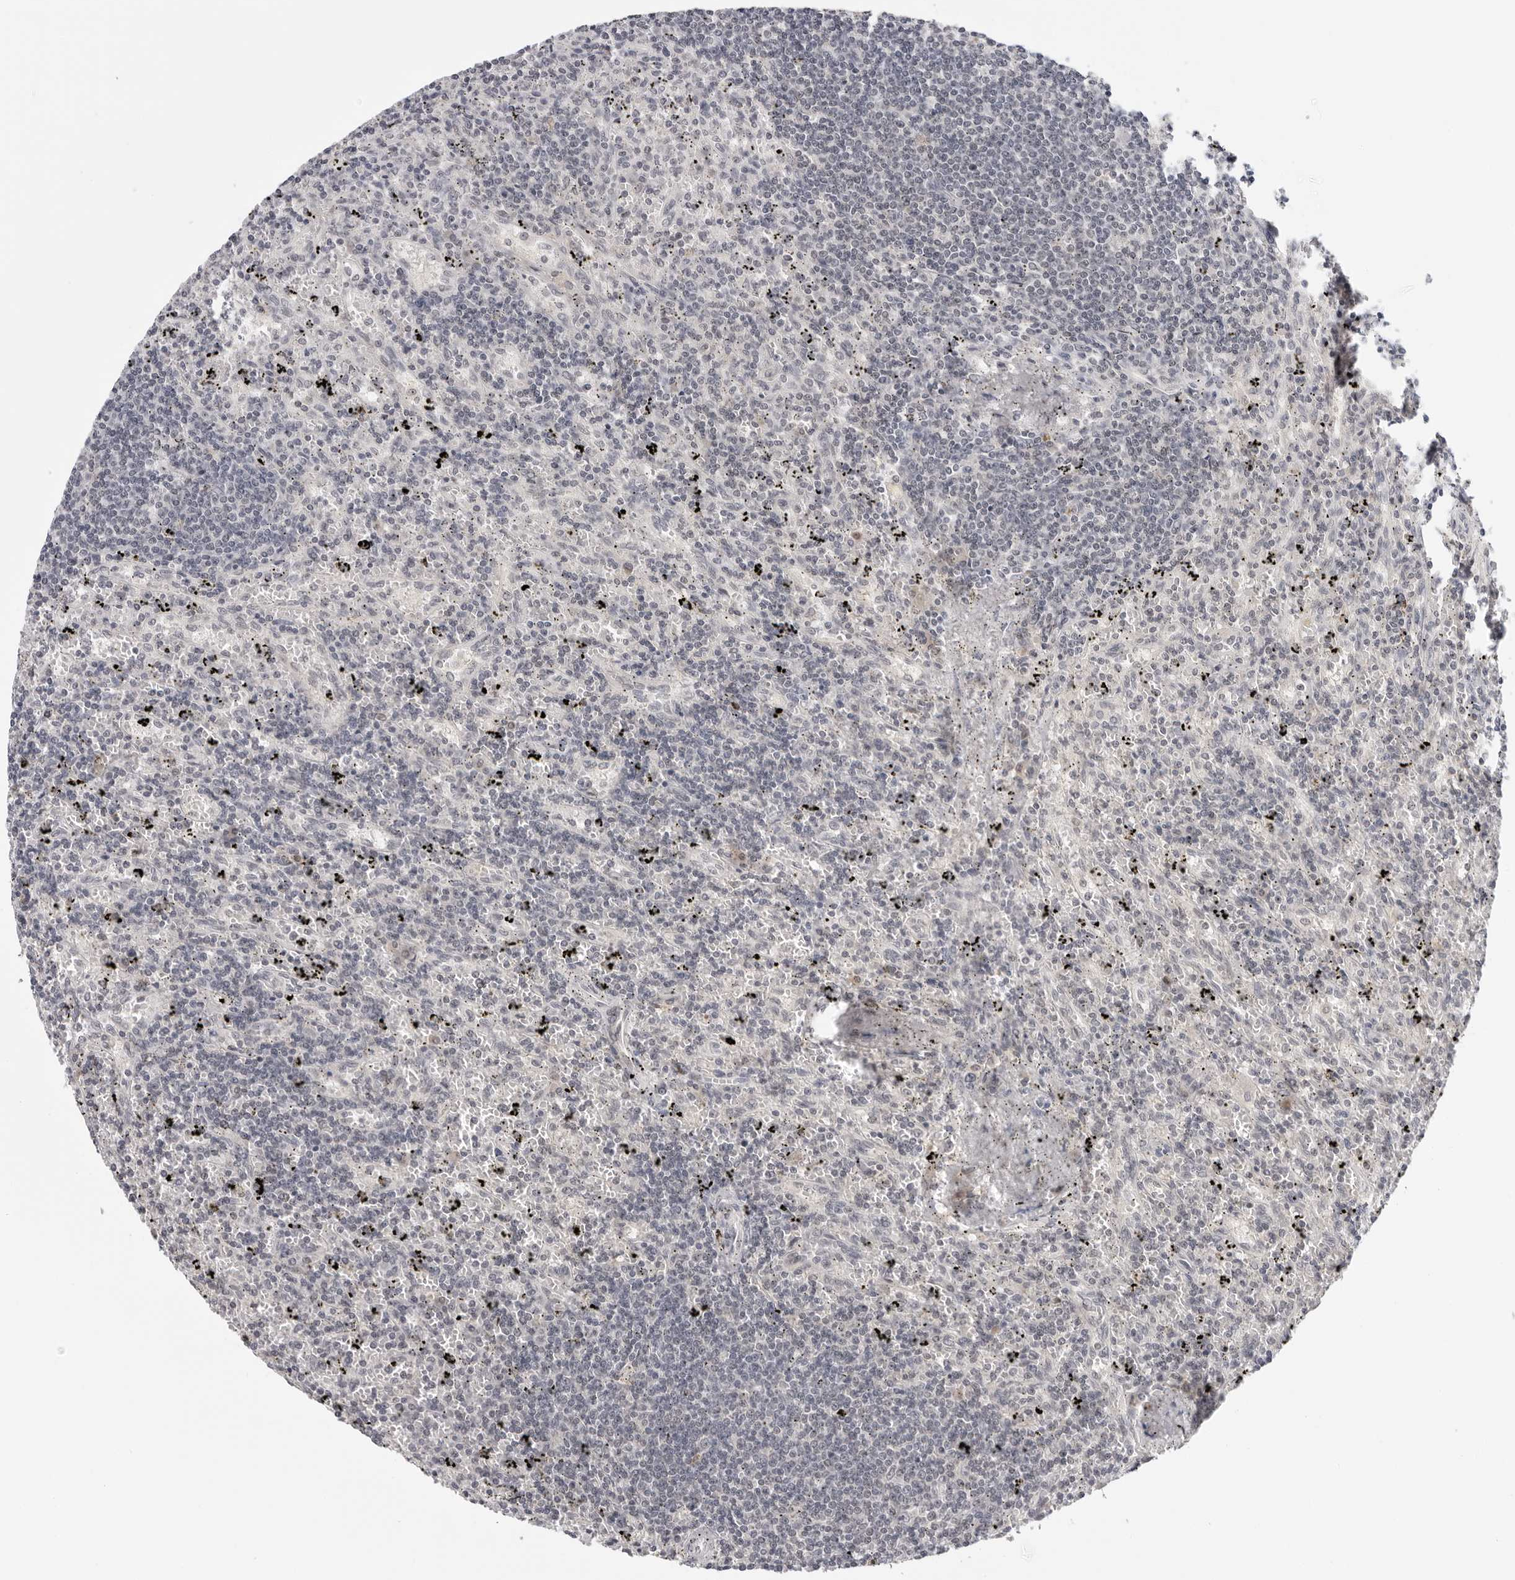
{"staining": {"intensity": "negative", "quantity": "none", "location": "none"}, "tissue": "lymphoma", "cell_type": "Tumor cells", "image_type": "cancer", "snomed": [{"axis": "morphology", "description": "Malignant lymphoma, non-Hodgkin's type, Low grade"}, {"axis": "topography", "description": "Spleen"}], "caption": "The micrograph reveals no staining of tumor cells in lymphoma.", "gene": "PRUNE1", "patient": {"sex": "male", "age": 76}}